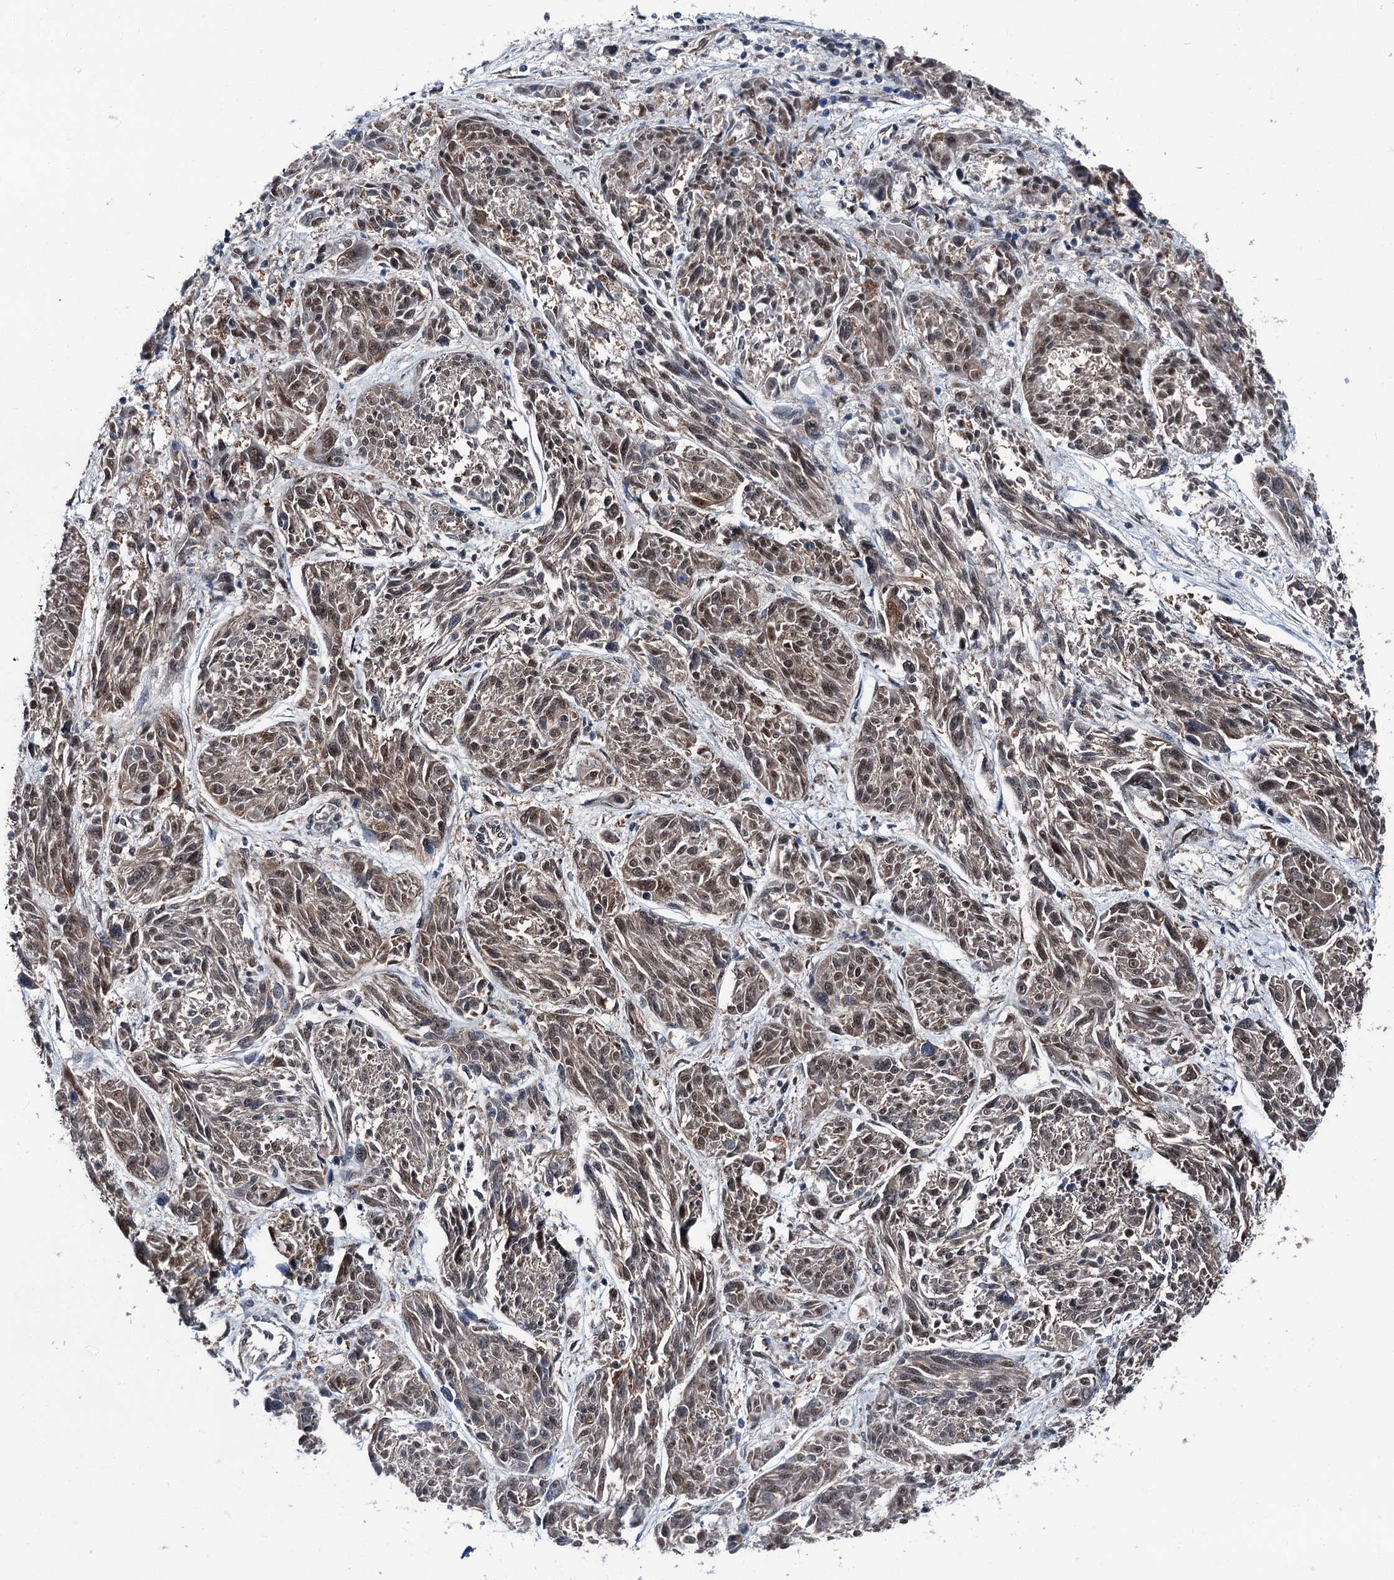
{"staining": {"intensity": "moderate", "quantity": ">75%", "location": "nuclear"}, "tissue": "melanoma", "cell_type": "Tumor cells", "image_type": "cancer", "snomed": [{"axis": "morphology", "description": "Malignant melanoma, NOS"}, {"axis": "topography", "description": "Skin"}], "caption": "Malignant melanoma tissue exhibits moderate nuclear expression in approximately >75% of tumor cells, visualized by immunohistochemistry.", "gene": "PSMD13", "patient": {"sex": "male", "age": 53}}